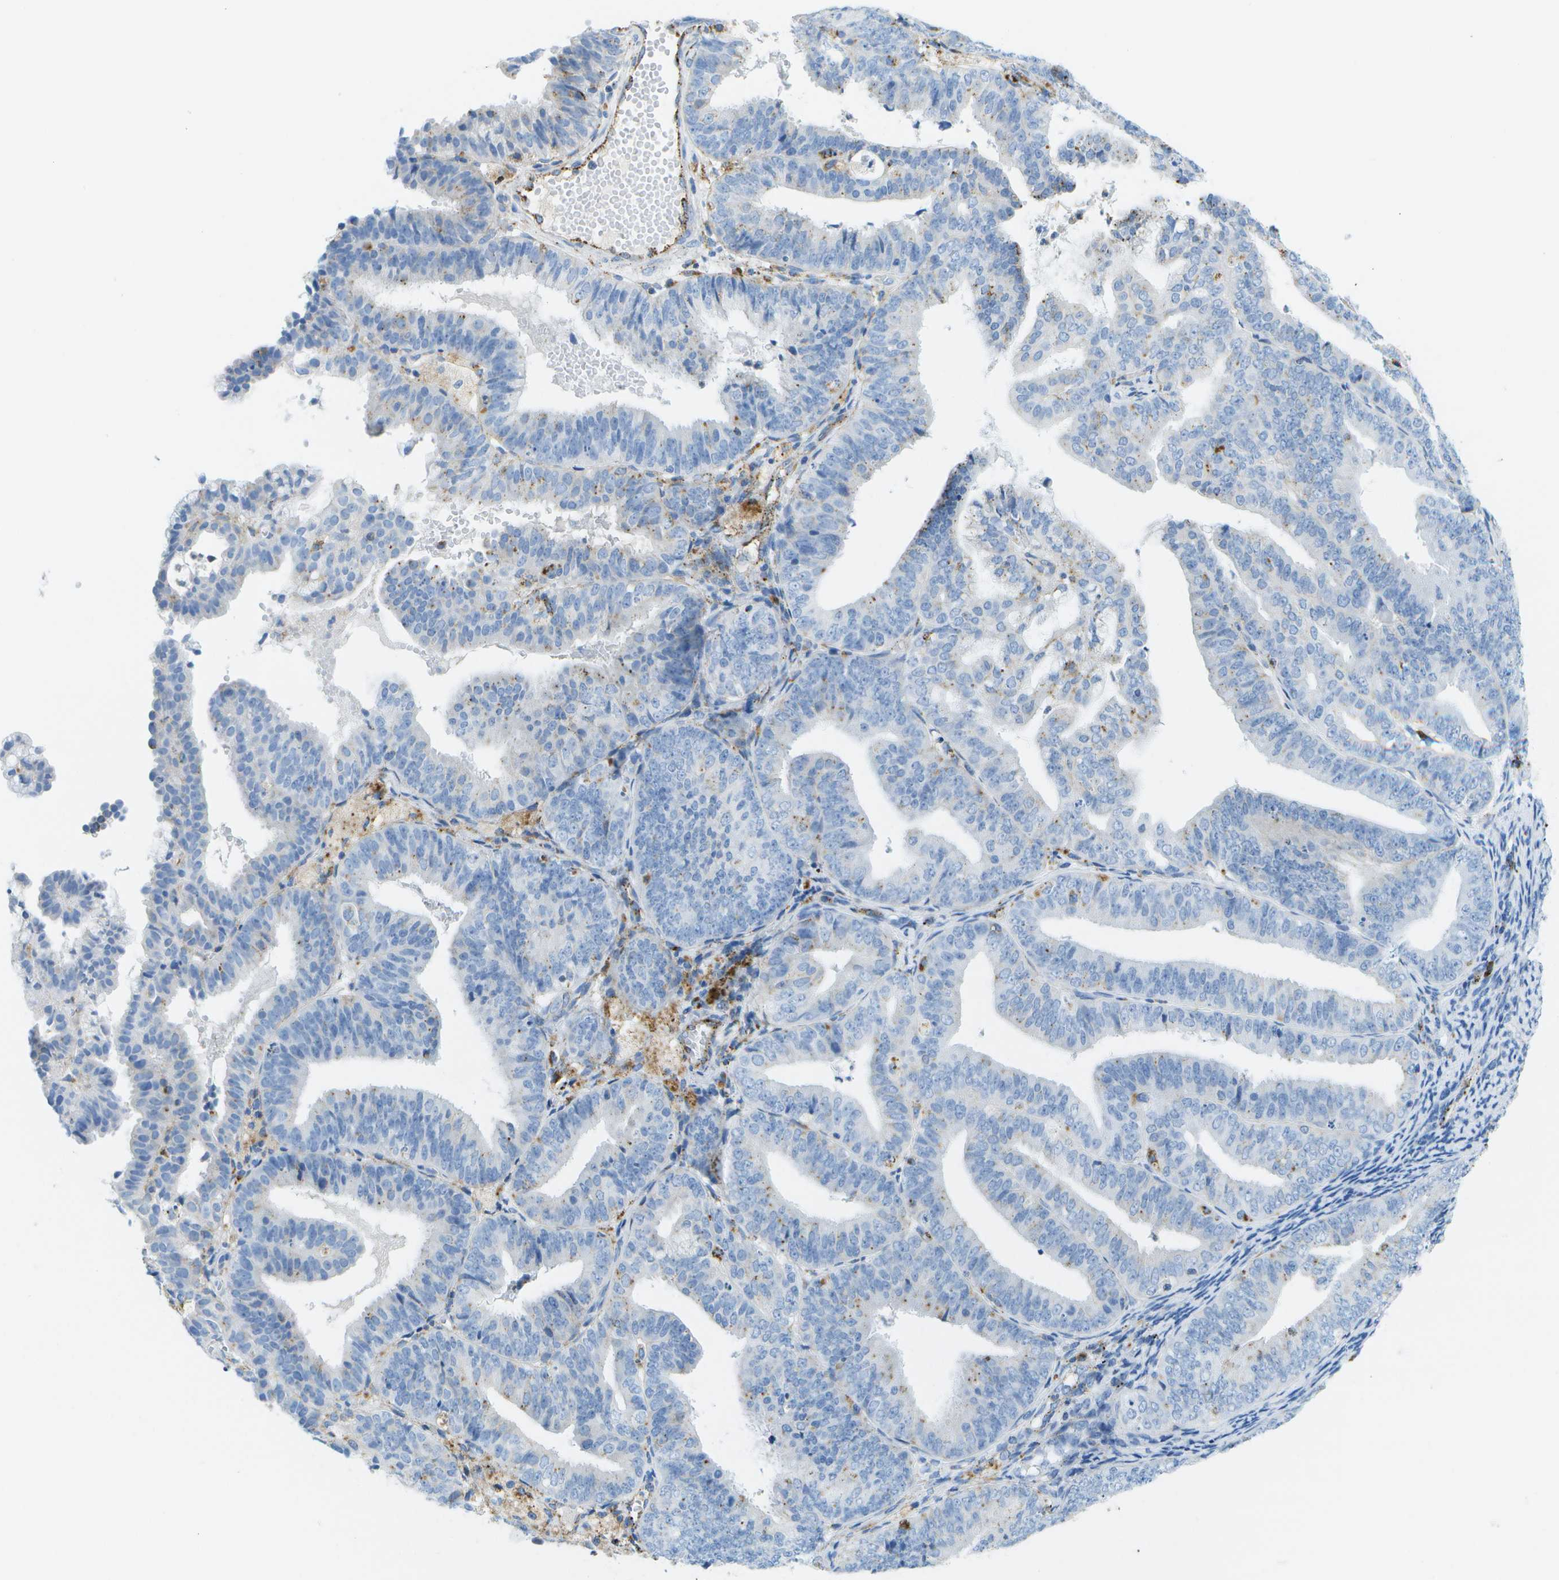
{"staining": {"intensity": "weak", "quantity": "<25%", "location": "cytoplasmic/membranous"}, "tissue": "endometrial cancer", "cell_type": "Tumor cells", "image_type": "cancer", "snomed": [{"axis": "morphology", "description": "Adenocarcinoma, NOS"}, {"axis": "topography", "description": "Endometrium"}], "caption": "Immunohistochemistry image of human adenocarcinoma (endometrial) stained for a protein (brown), which shows no staining in tumor cells.", "gene": "PRCP", "patient": {"sex": "female", "age": 63}}